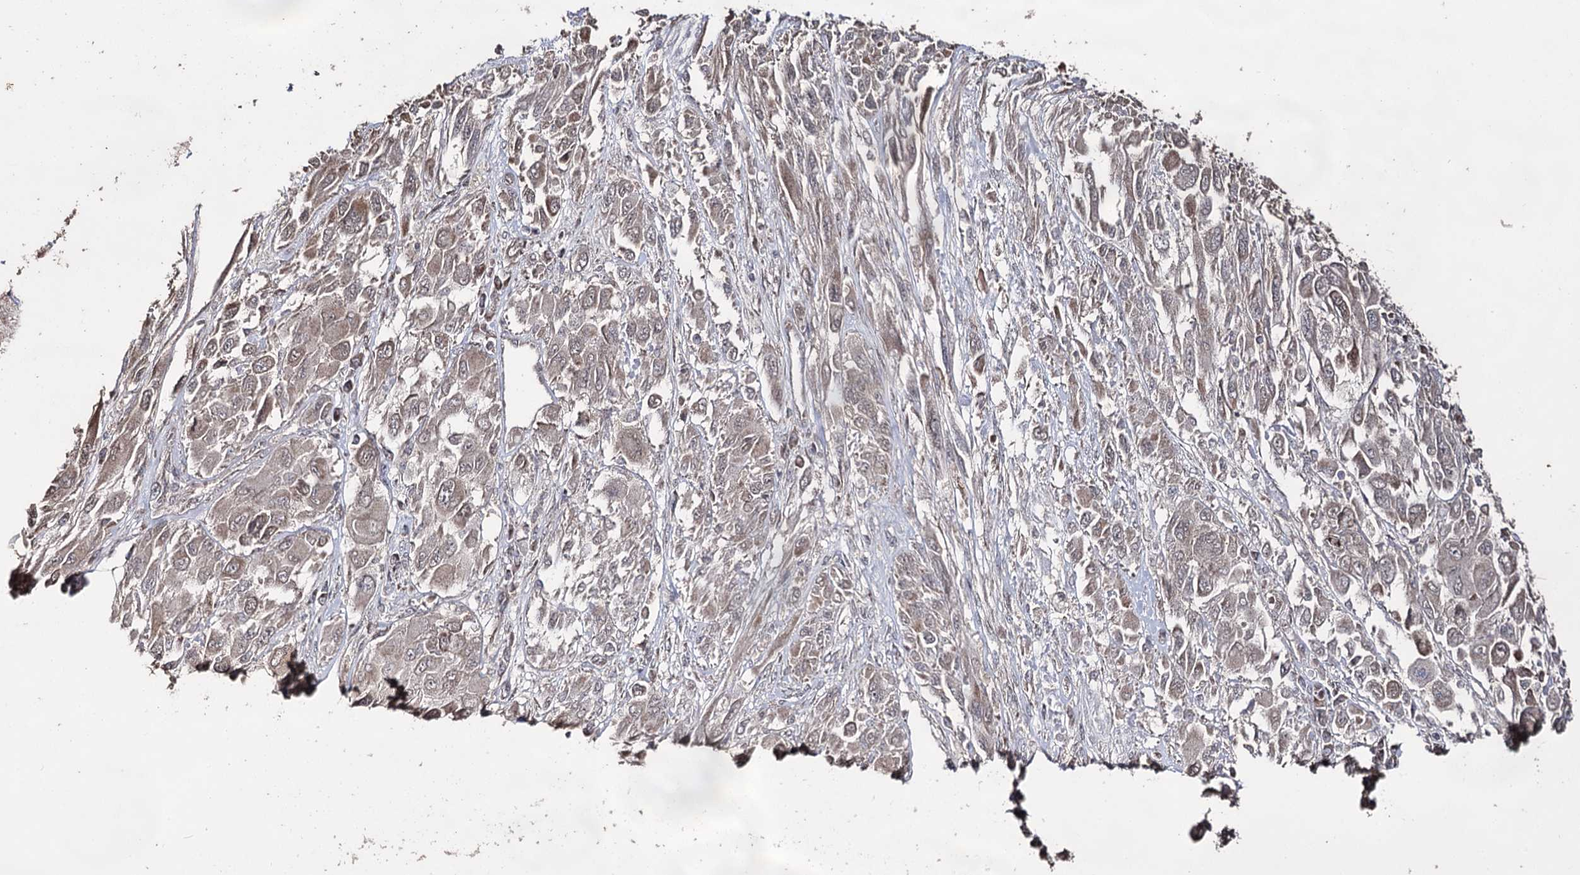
{"staining": {"intensity": "weak", "quantity": "<25%", "location": "cytoplasmic/membranous"}, "tissue": "melanoma", "cell_type": "Tumor cells", "image_type": "cancer", "snomed": [{"axis": "morphology", "description": "Malignant melanoma, NOS"}, {"axis": "topography", "description": "Skin"}], "caption": "Immunohistochemistry of human malignant melanoma shows no expression in tumor cells. (Immunohistochemistry, brightfield microscopy, high magnification).", "gene": "ACTR6", "patient": {"sex": "female", "age": 91}}